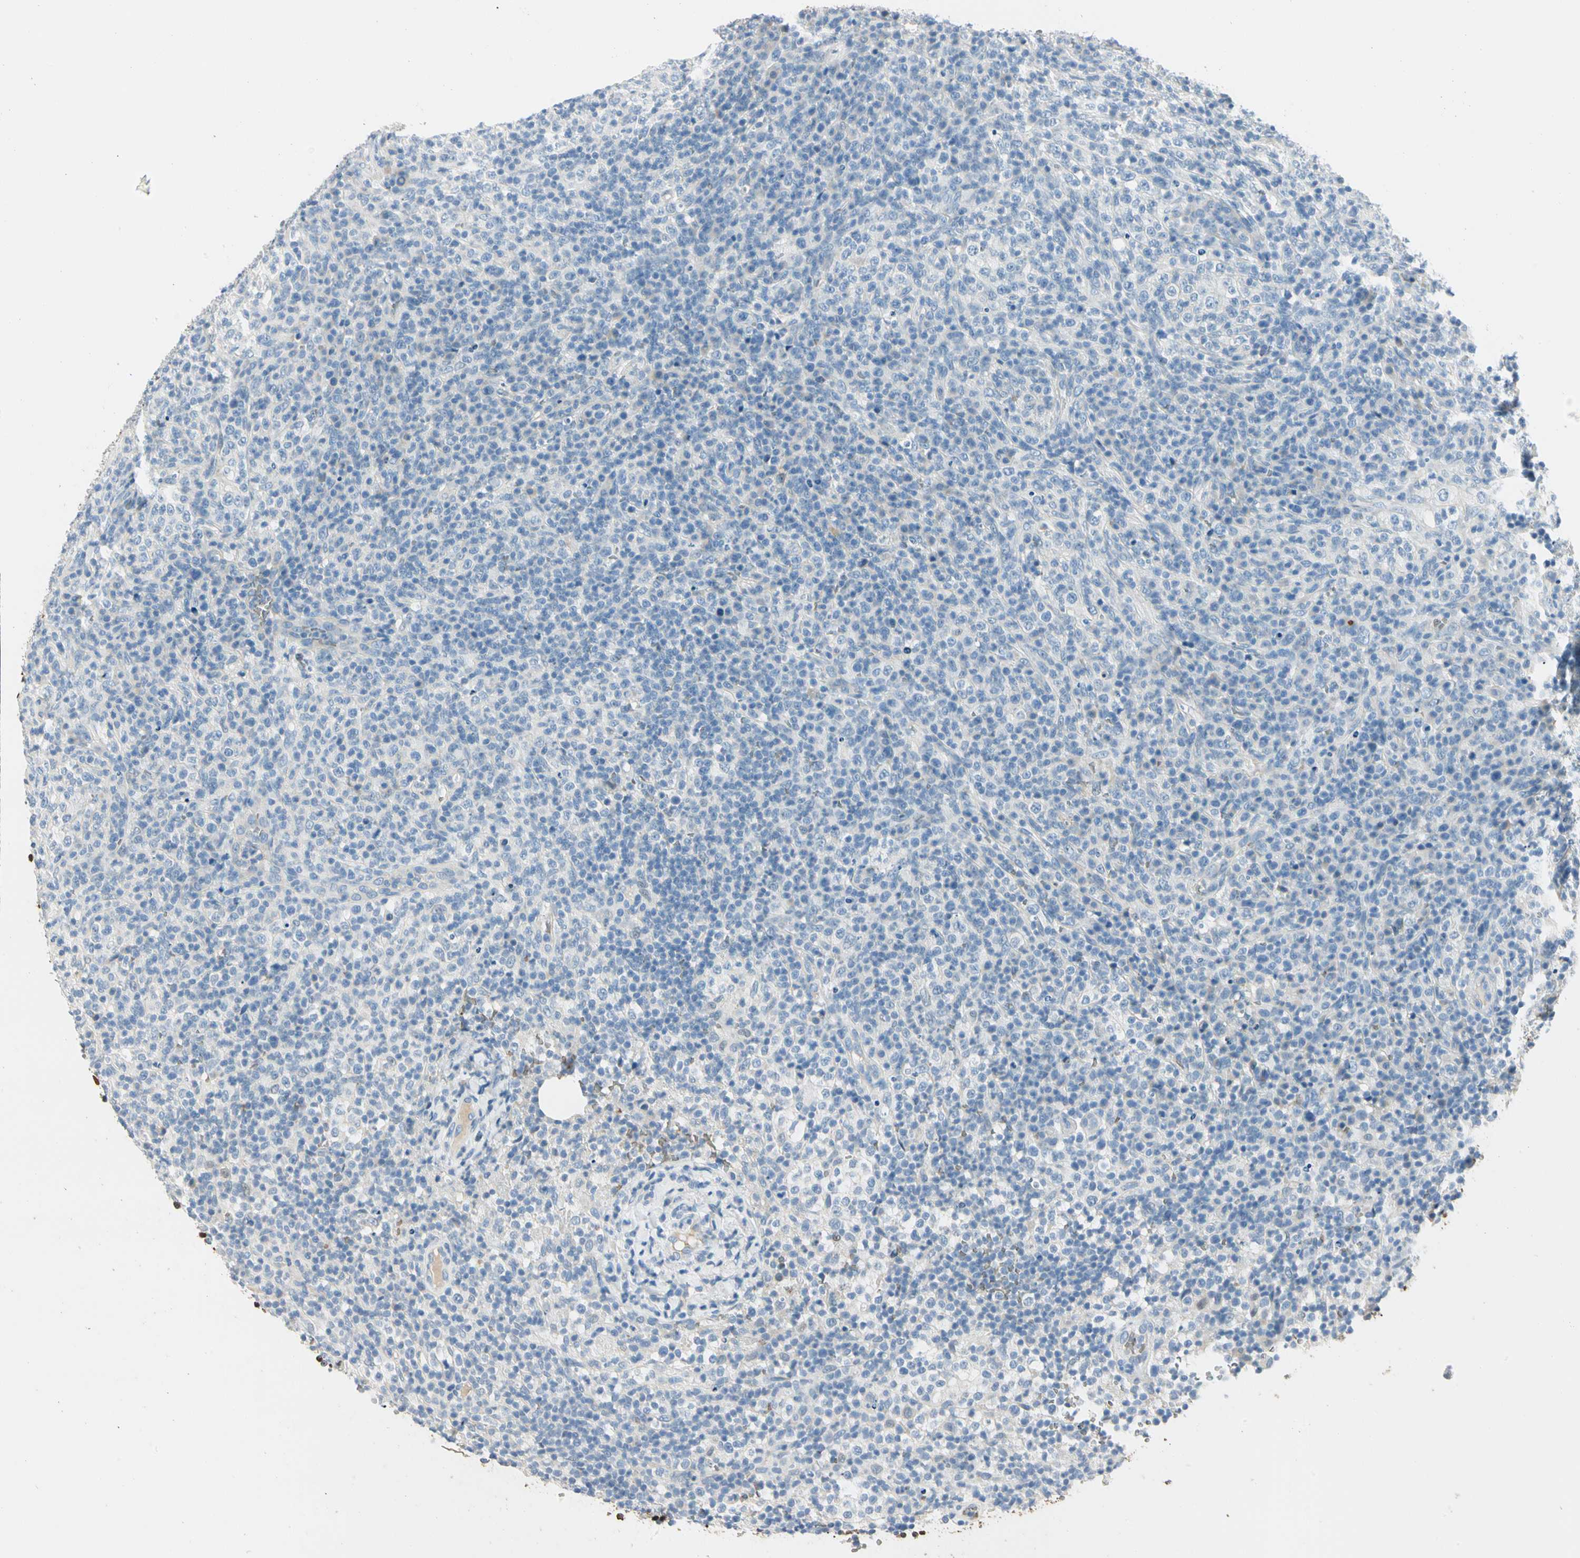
{"staining": {"intensity": "negative", "quantity": "none", "location": "none"}, "tissue": "lymphoma", "cell_type": "Tumor cells", "image_type": "cancer", "snomed": [{"axis": "morphology", "description": "Malignant lymphoma, non-Hodgkin's type, High grade"}, {"axis": "topography", "description": "Lymph node"}], "caption": "This is an immunohistochemistry (IHC) histopathology image of malignant lymphoma, non-Hodgkin's type (high-grade). There is no staining in tumor cells.", "gene": "CA1", "patient": {"sex": "female", "age": 76}}